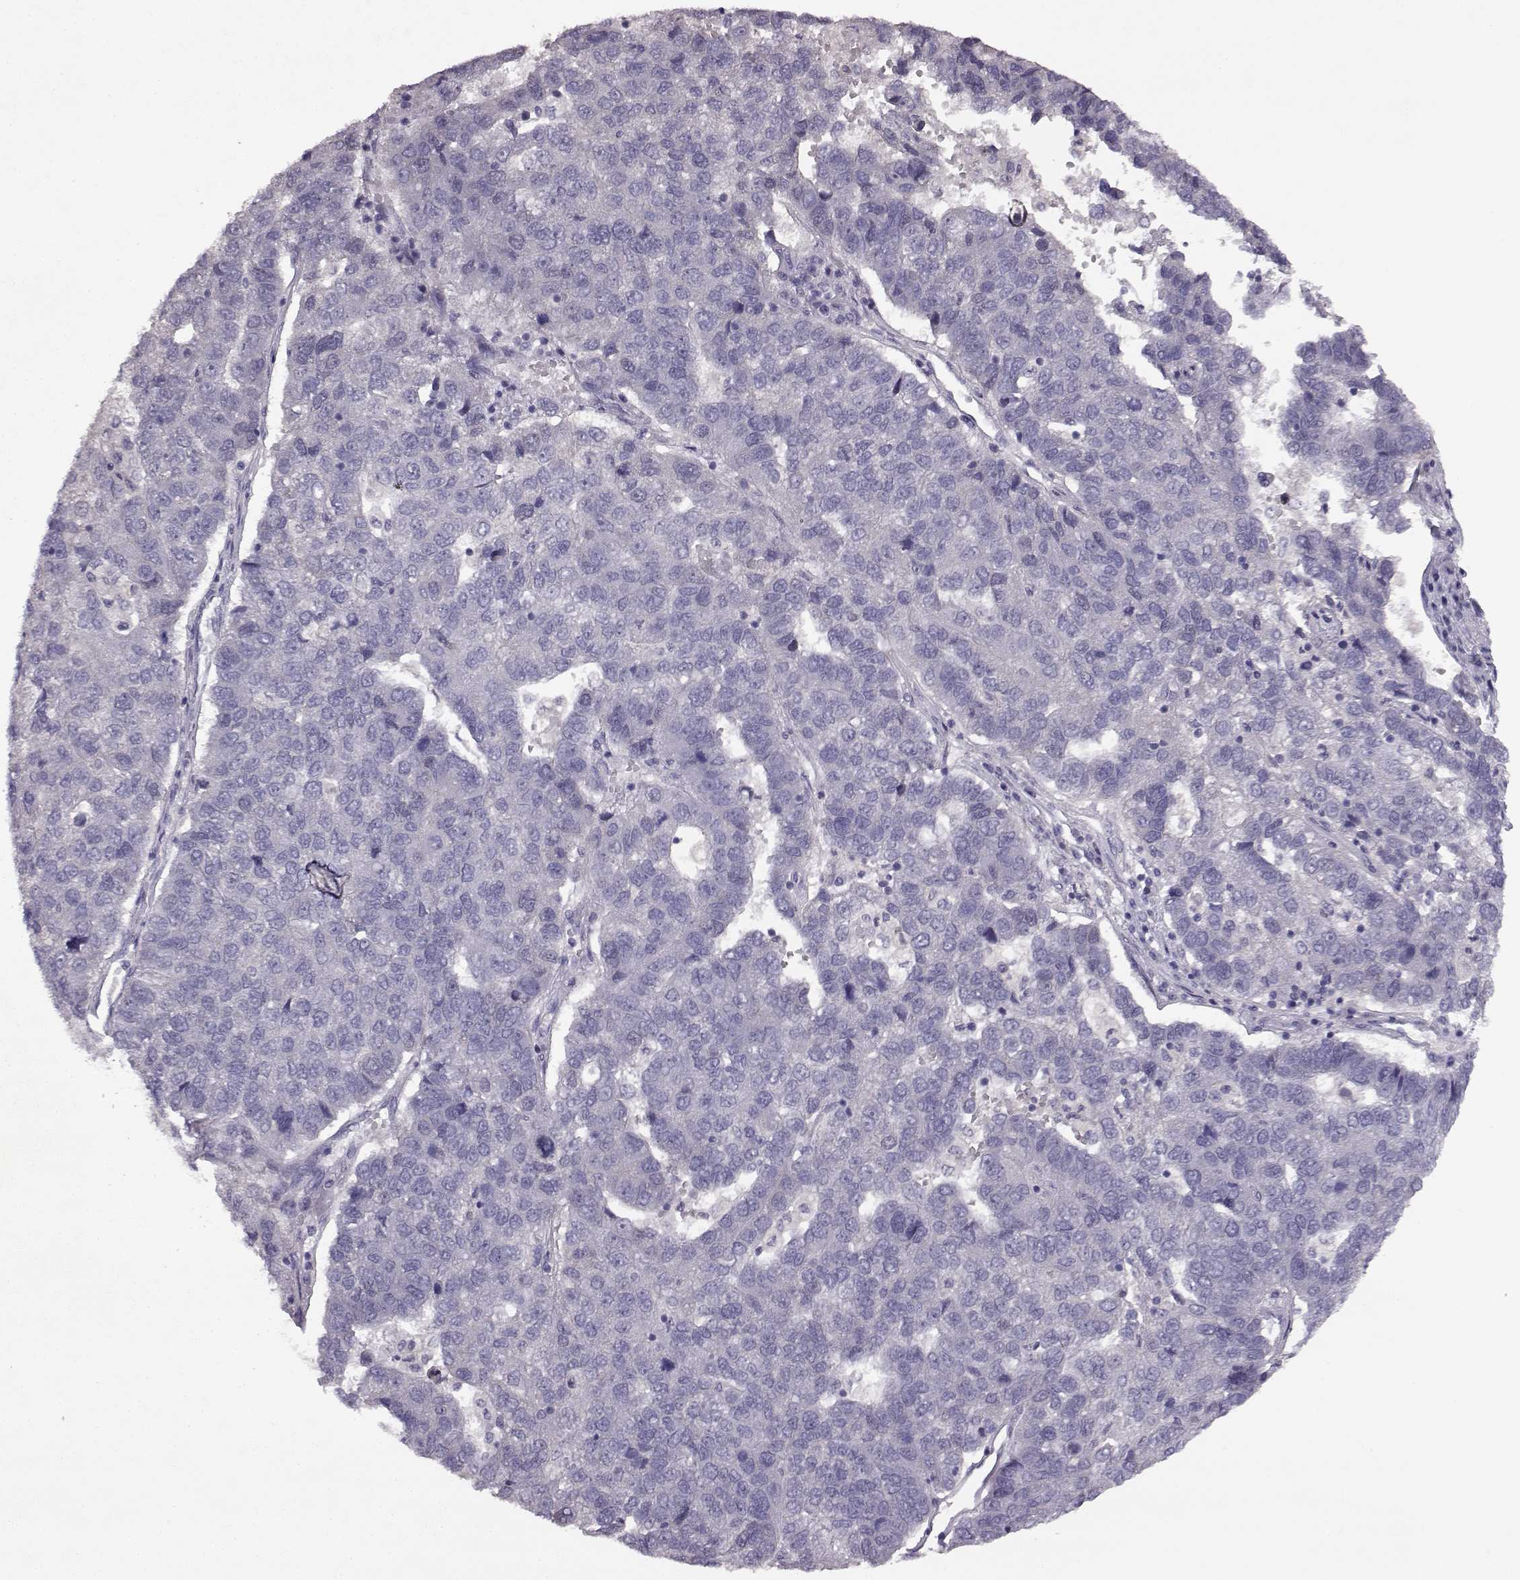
{"staining": {"intensity": "negative", "quantity": "none", "location": "none"}, "tissue": "pancreatic cancer", "cell_type": "Tumor cells", "image_type": "cancer", "snomed": [{"axis": "morphology", "description": "Adenocarcinoma, NOS"}, {"axis": "topography", "description": "Pancreas"}], "caption": "Micrograph shows no significant protein positivity in tumor cells of pancreatic adenocarcinoma. (DAB (3,3'-diaminobenzidine) immunohistochemistry (IHC) with hematoxylin counter stain).", "gene": "SPAG17", "patient": {"sex": "female", "age": 61}}